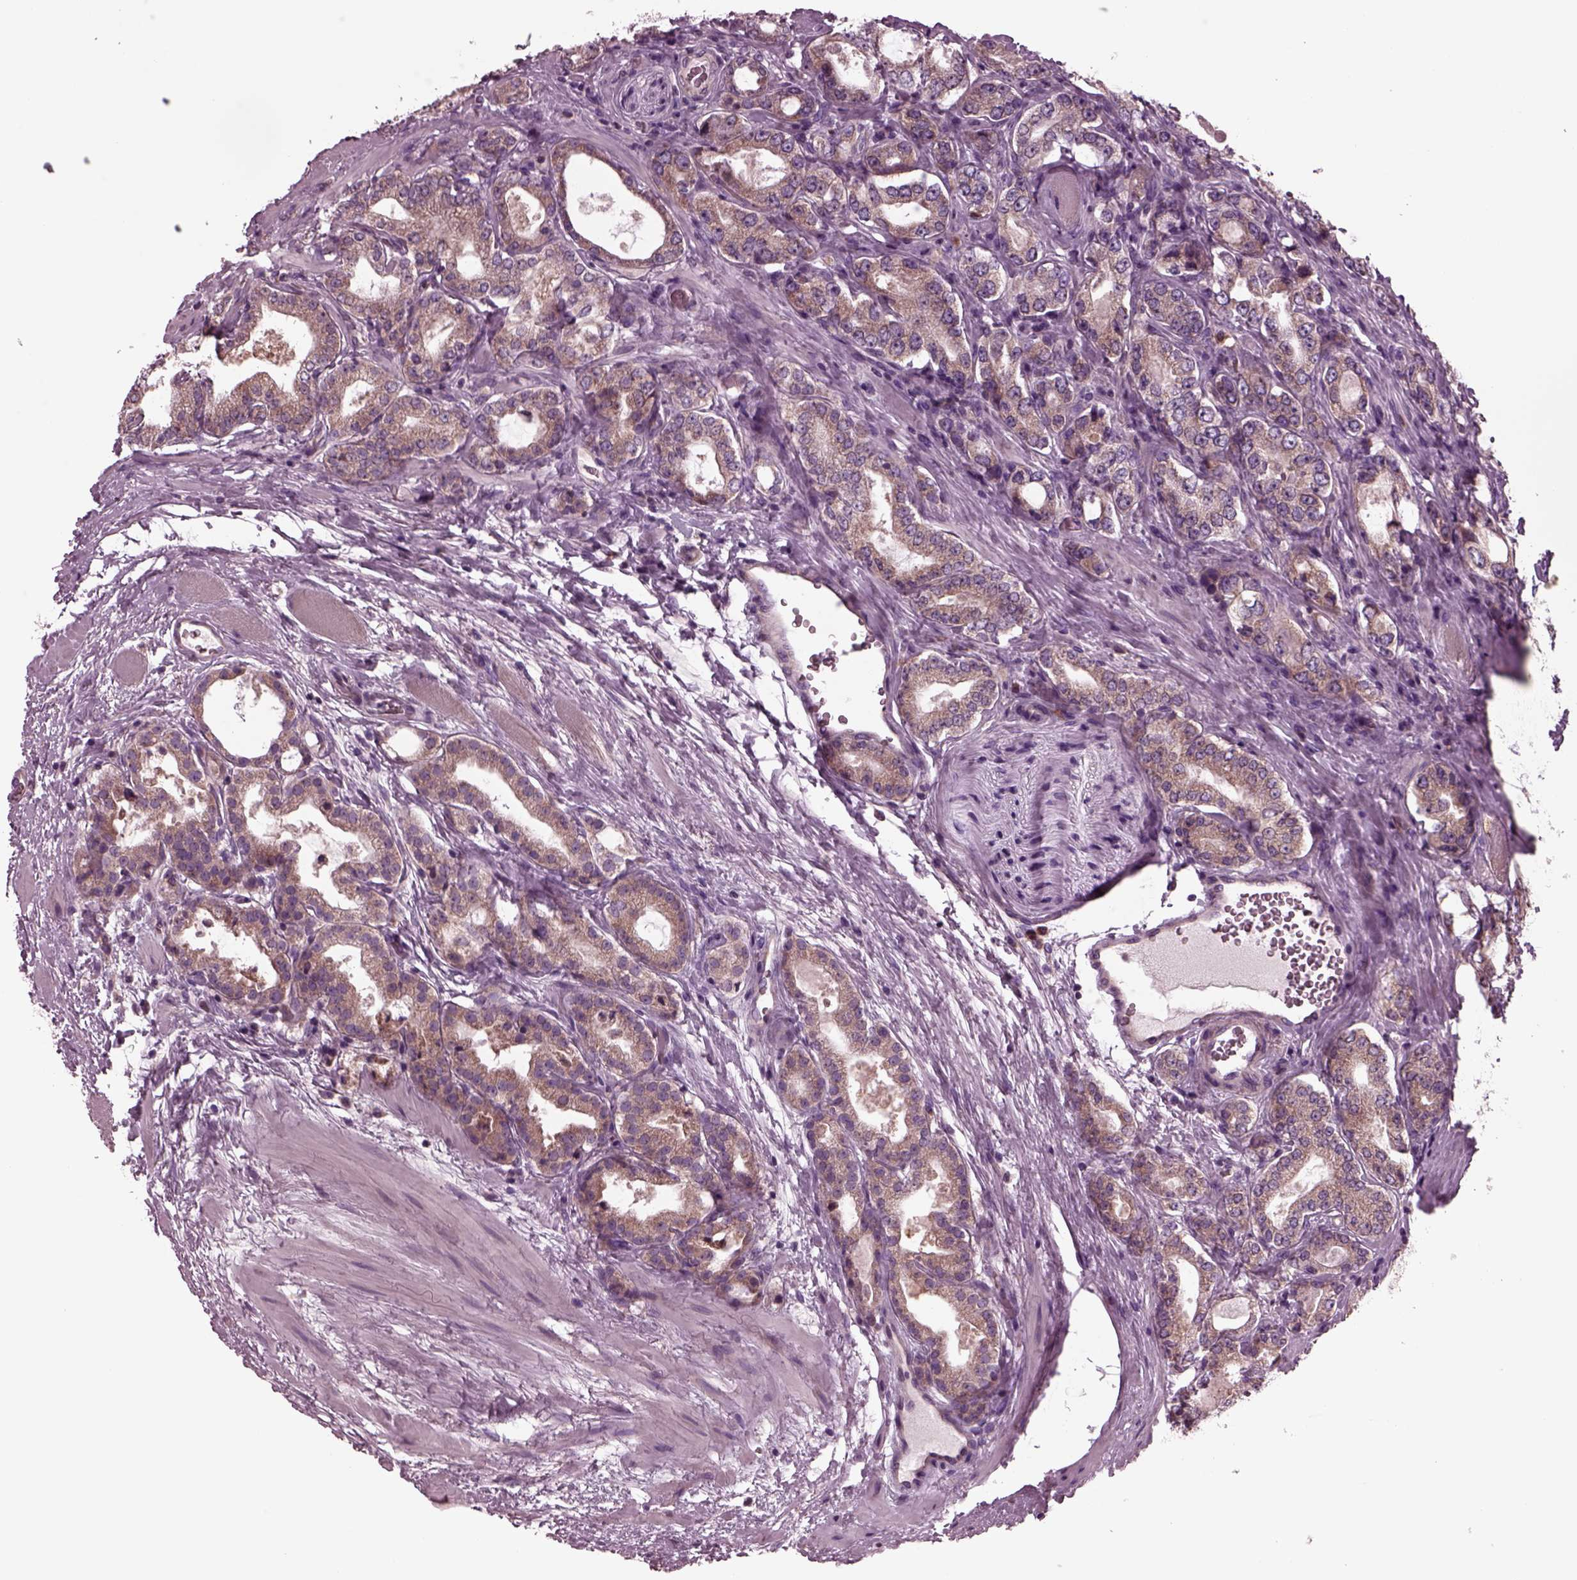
{"staining": {"intensity": "weak", "quantity": ">75%", "location": "cytoplasmic/membranous"}, "tissue": "prostate cancer", "cell_type": "Tumor cells", "image_type": "cancer", "snomed": [{"axis": "morphology", "description": "Adenocarcinoma, NOS"}, {"axis": "topography", "description": "Prostate"}], "caption": "Immunohistochemistry (IHC) photomicrograph of neoplastic tissue: adenocarcinoma (prostate) stained using immunohistochemistry demonstrates low levels of weak protein expression localized specifically in the cytoplasmic/membranous of tumor cells, appearing as a cytoplasmic/membranous brown color.", "gene": "AP4M1", "patient": {"sex": "male", "age": 64}}